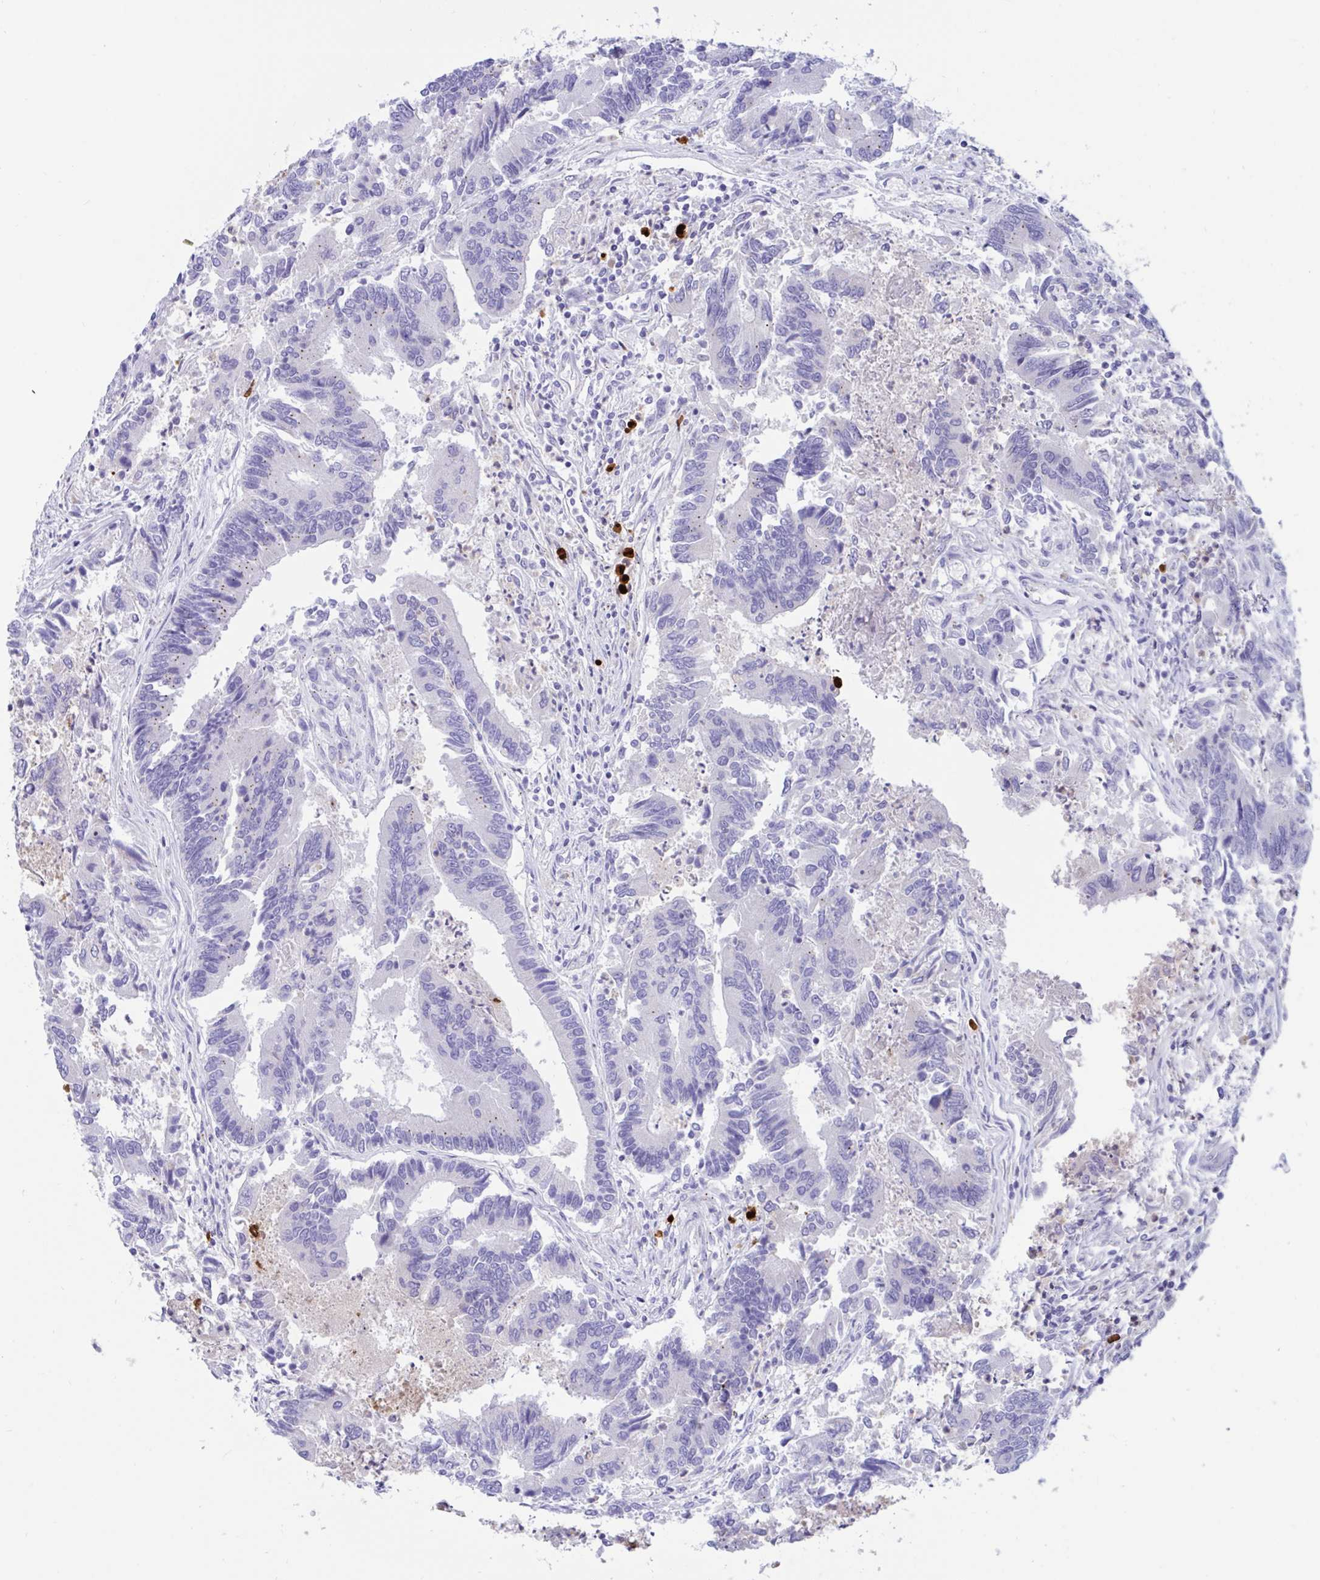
{"staining": {"intensity": "weak", "quantity": "<25%", "location": "cytoplasmic/membranous"}, "tissue": "colorectal cancer", "cell_type": "Tumor cells", "image_type": "cancer", "snomed": [{"axis": "morphology", "description": "Adenocarcinoma, NOS"}, {"axis": "topography", "description": "Colon"}], "caption": "Immunohistochemistry of colorectal adenocarcinoma demonstrates no positivity in tumor cells.", "gene": "RNASE3", "patient": {"sex": "female", "age": 67}}